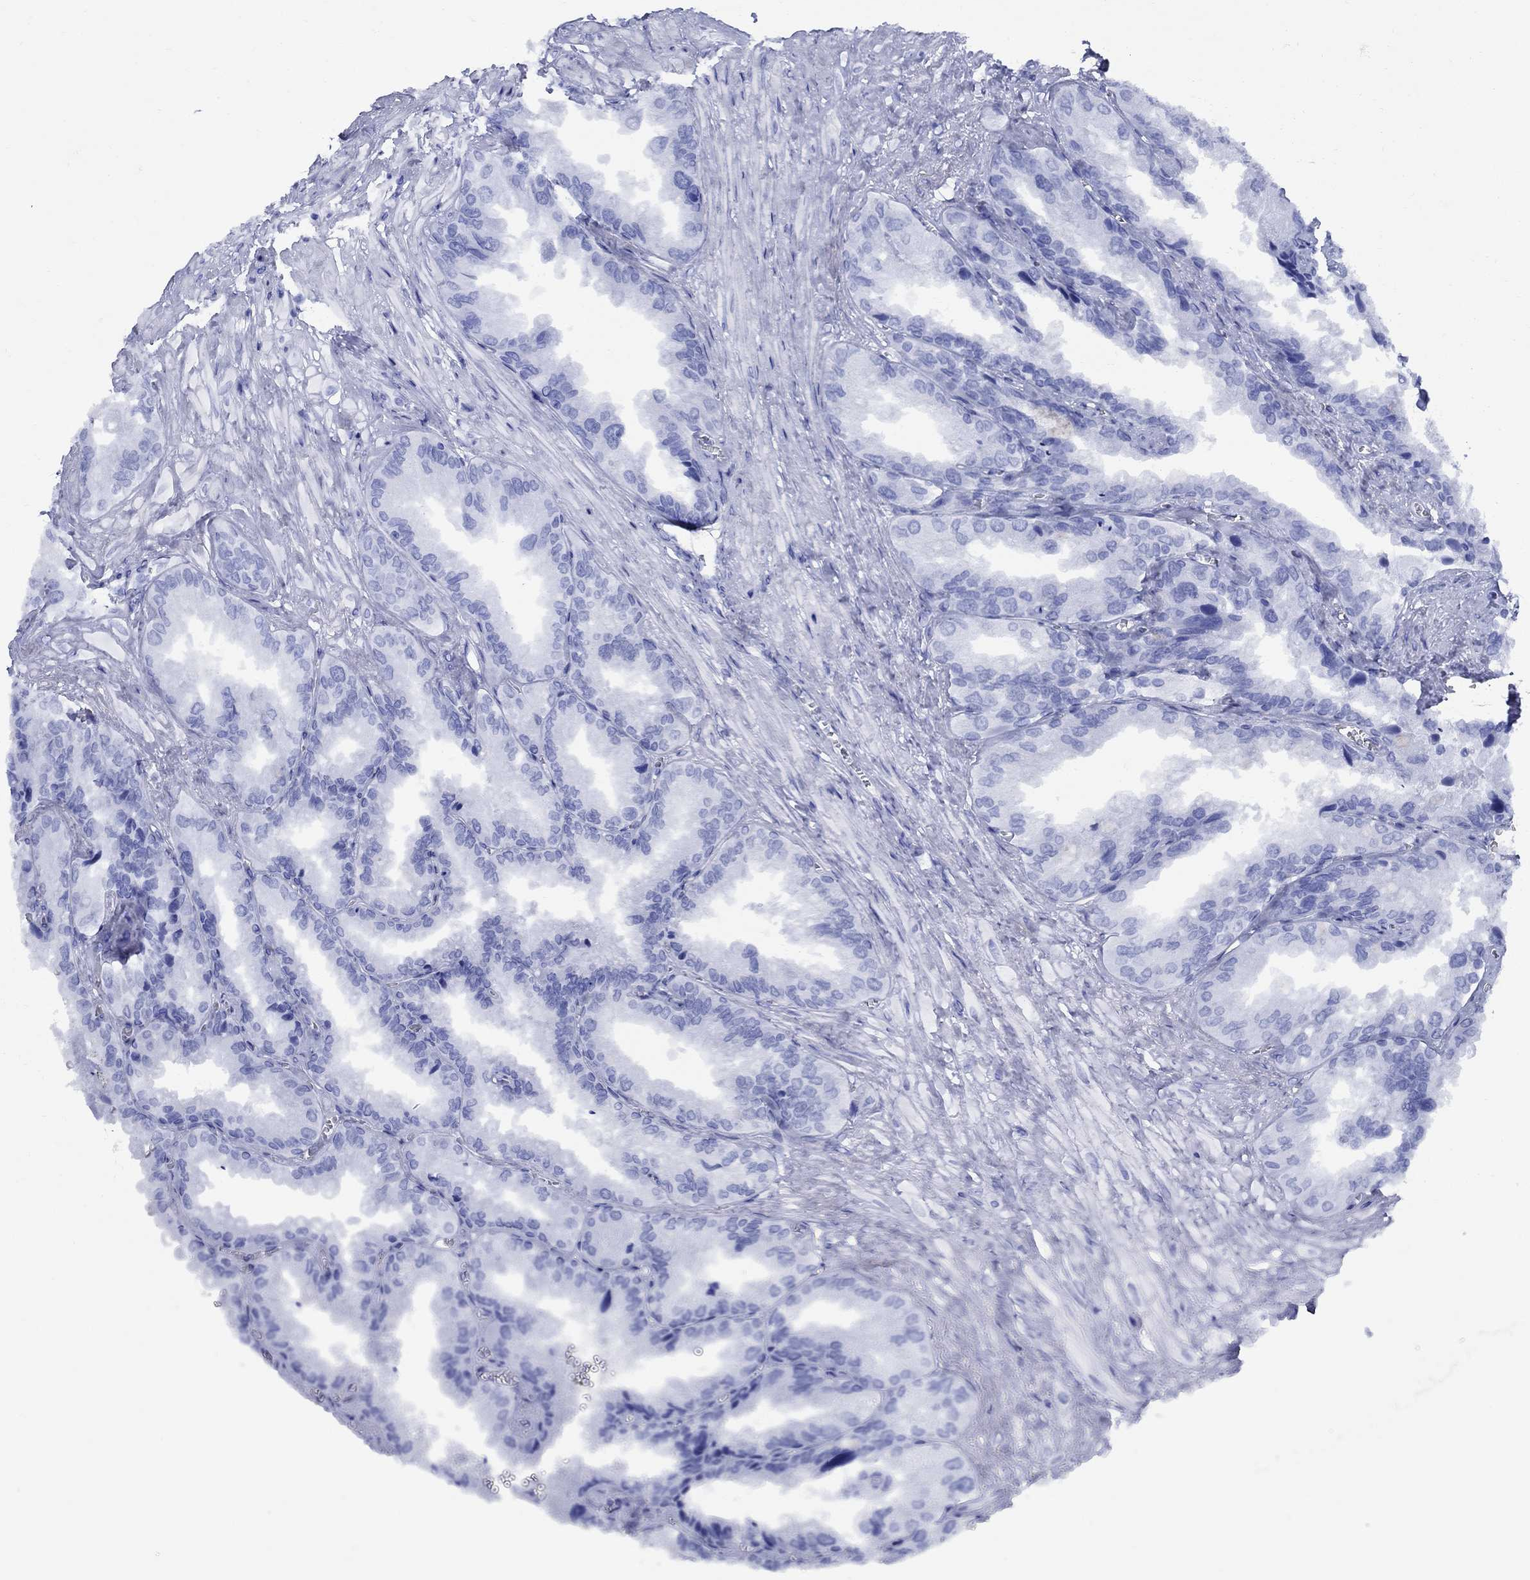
{"staining": {"intensity": "negative", "quantity": "none", "location": "none"}, "tissue": "seminal vesicle", "cell_type": "Glandular cells", "image_type": "normal", "snomed": [{"axis": "morphology", "description": "Normal tissue, NOS"}, {"axis": "topography", "description": "Seminal veicle"}], "caption": "Glandular cells are negative for protein expression in normal human seminal vesicle. (Brightfield microscopy of DAB (3,3'-diaminobenzidine) immunohistochemistry at high magnification).", "gene": "SMCP", "patient": {"sex": "male", "age": 67}}